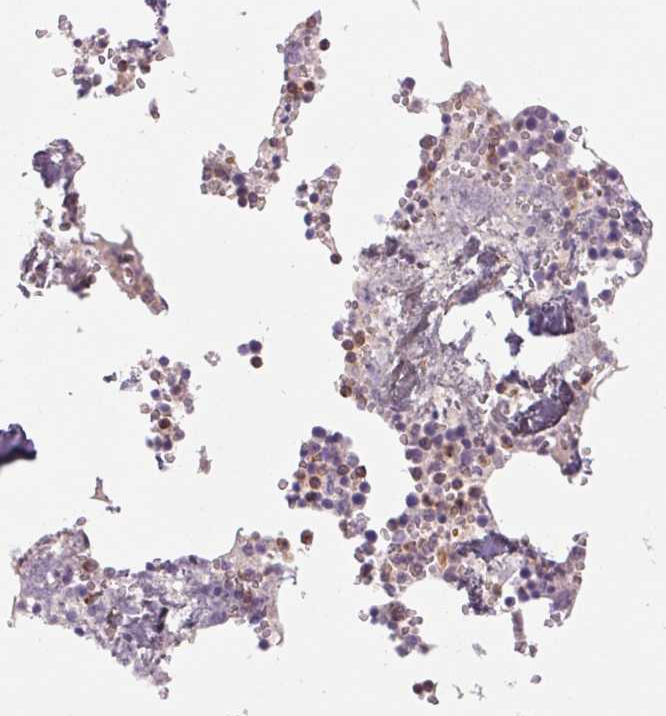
{"staining": {"intensity": "moderate", "quantity": "25%-75%", "location": "cytoplasmic/membranous"}, "tissue": "bone marrow", "cell_type": "Hematopoietic cells", "image_type": "normal", "snomed": [{"axis": "morphology", "description": "Normal tissue, NOS"}, {"axis": "topography", "description": "Bone marrow"}], "caption": "Human bone marrow stained with a brown dye shows moderate cytoplasmic/membranous positive positivity in about 25%-75% of hematopoietic cells.", "gene": "KIF26A", "patient": {"sex": "male", "age": 54}}